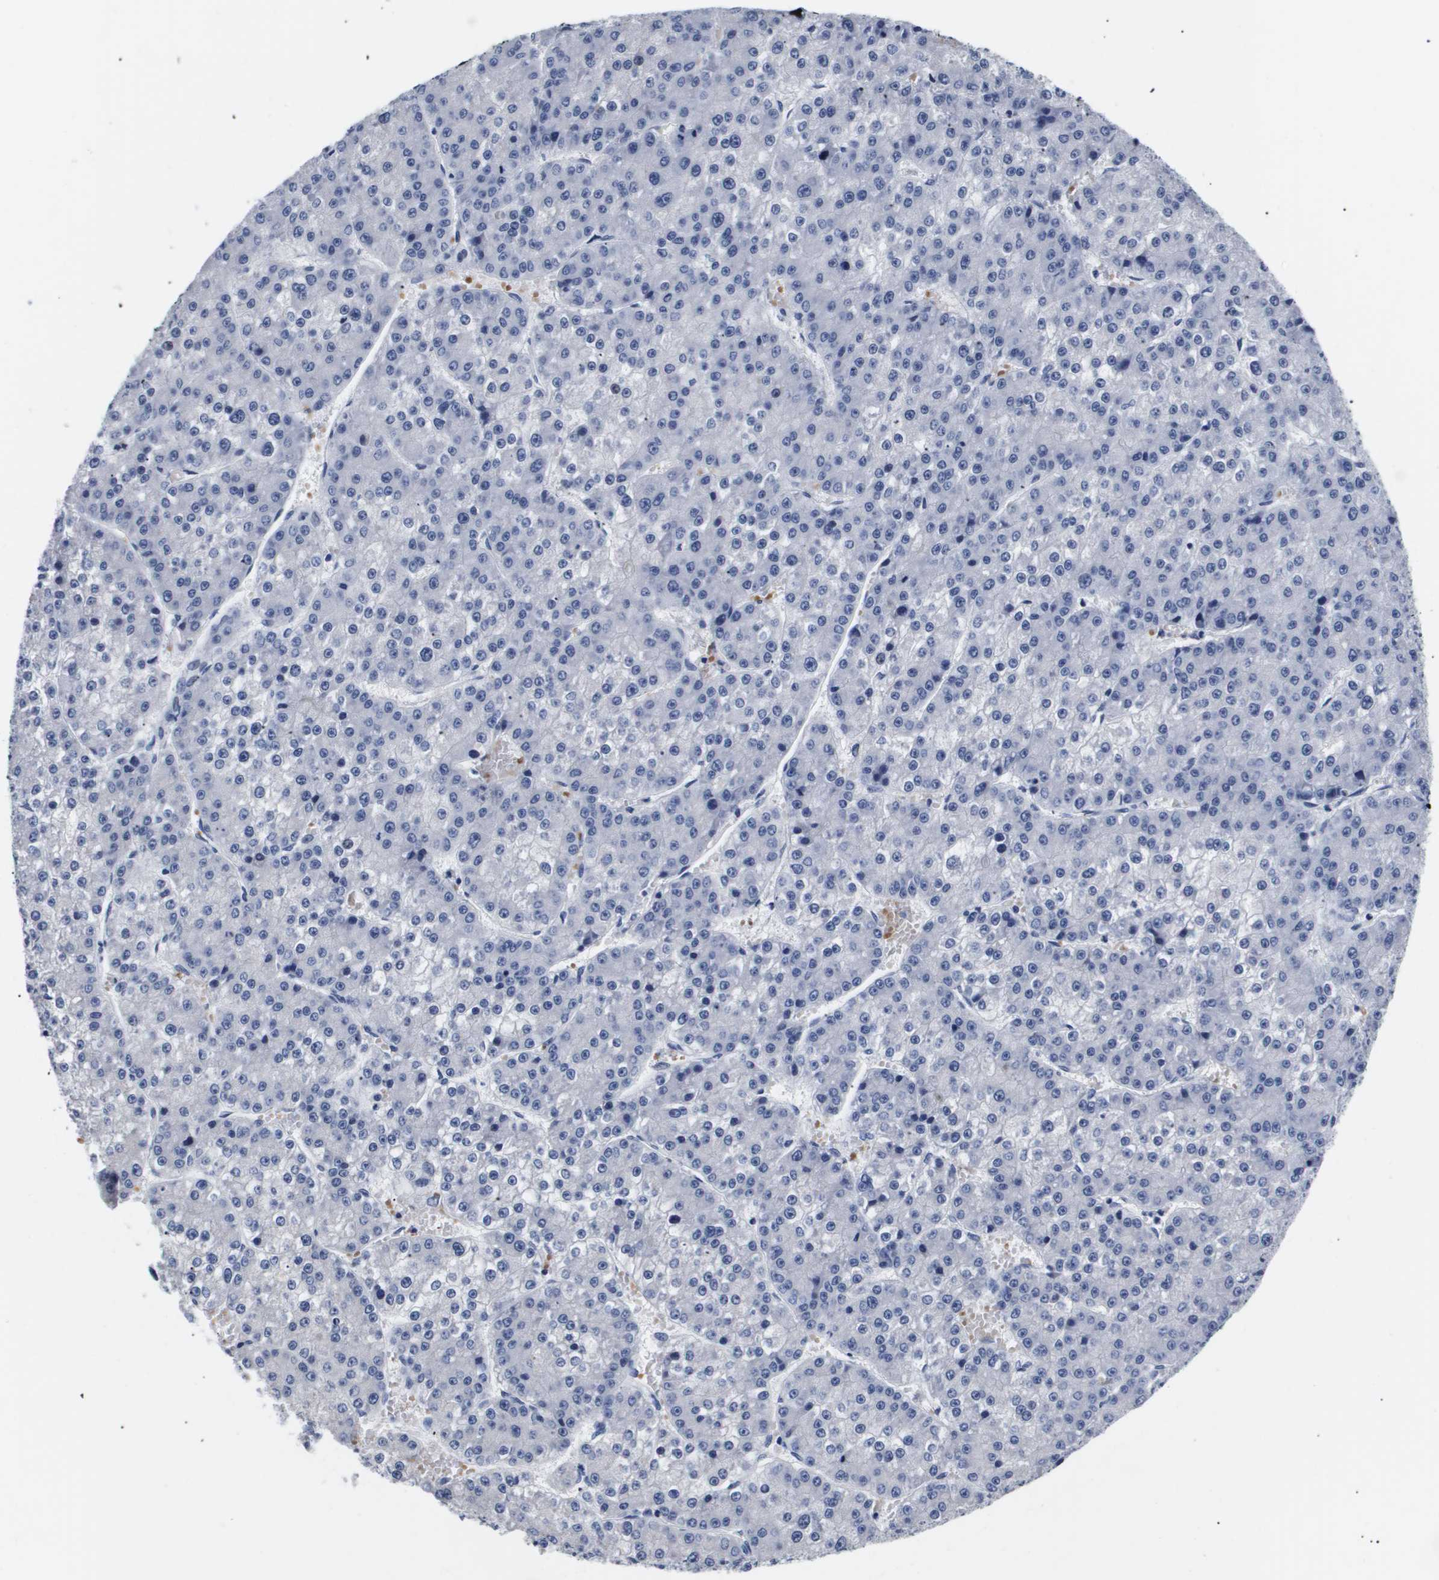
{"staining": {"intensity": "negative", "quantity": "none", "location": "none"}, "tissue": "liver cancer", "cell_type": "Tumor cells", "image_type": "cancer", "snomed": [{"axis": "morphology", "description": "Carcinoma, Hepatocellular, NOS"}, {"axis": "topography", "description": "Liver"}], "caption": "Protein analysis of liver cancer shows no significant expression in tumor cells. (DAB (3,3'-diaminobenzidine) immunohistochemistry (IHC), high magnification).", "gene": "ATP6V0A4", "patient": {"sex": "female", "age": 73}}